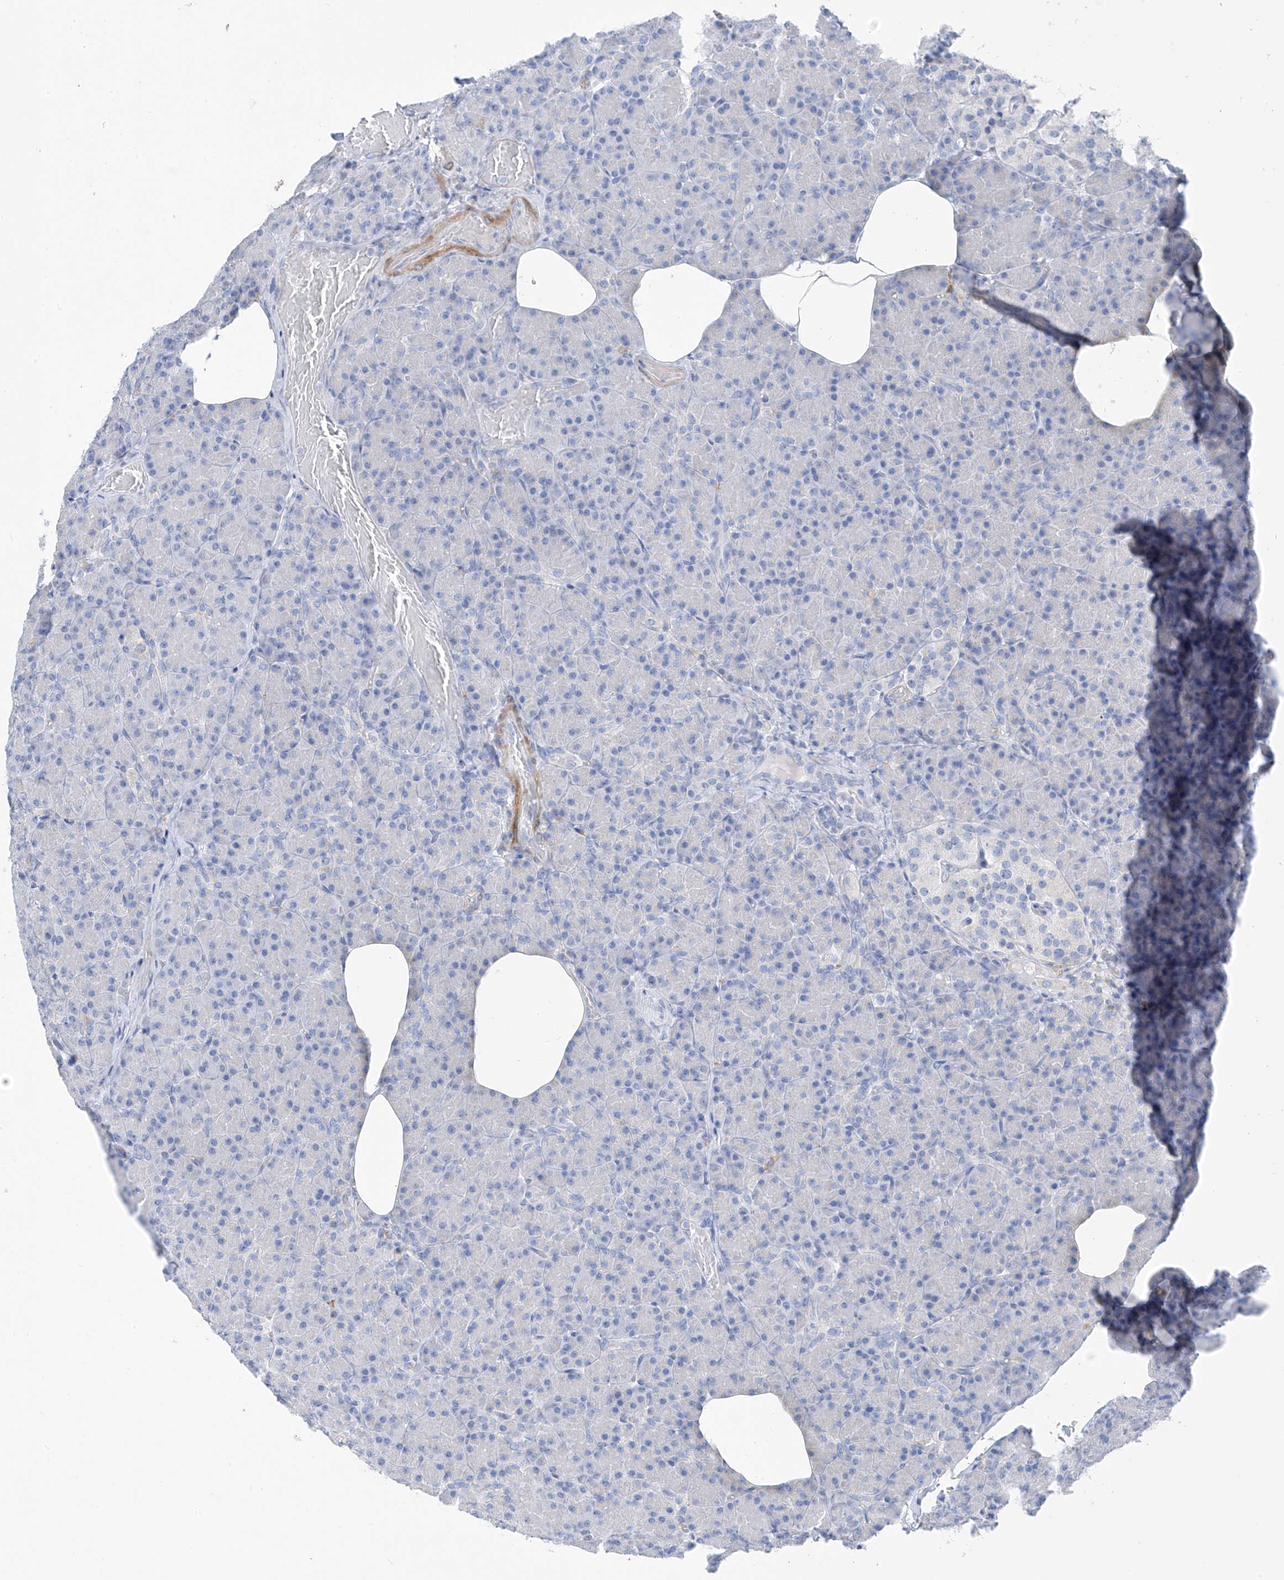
{"staining": {"intensity": "negative", "quantity": "none", "location": "none"}, "tissue": "pancreas", "cell_type": "Exocrine glandular cells", "image_type": "normal", "snomed": [{"axis": "morphology", "description": "Normal tissue, NOS"}, {"axis": "topography", "description": "Pancreas"}], "caption": "Immunohistochemistry of normal human pancreas exhibits no positivity in exocrine glandular cells.", "gene": "GLMP", "patient": {"sex": "female", "age": 43}}